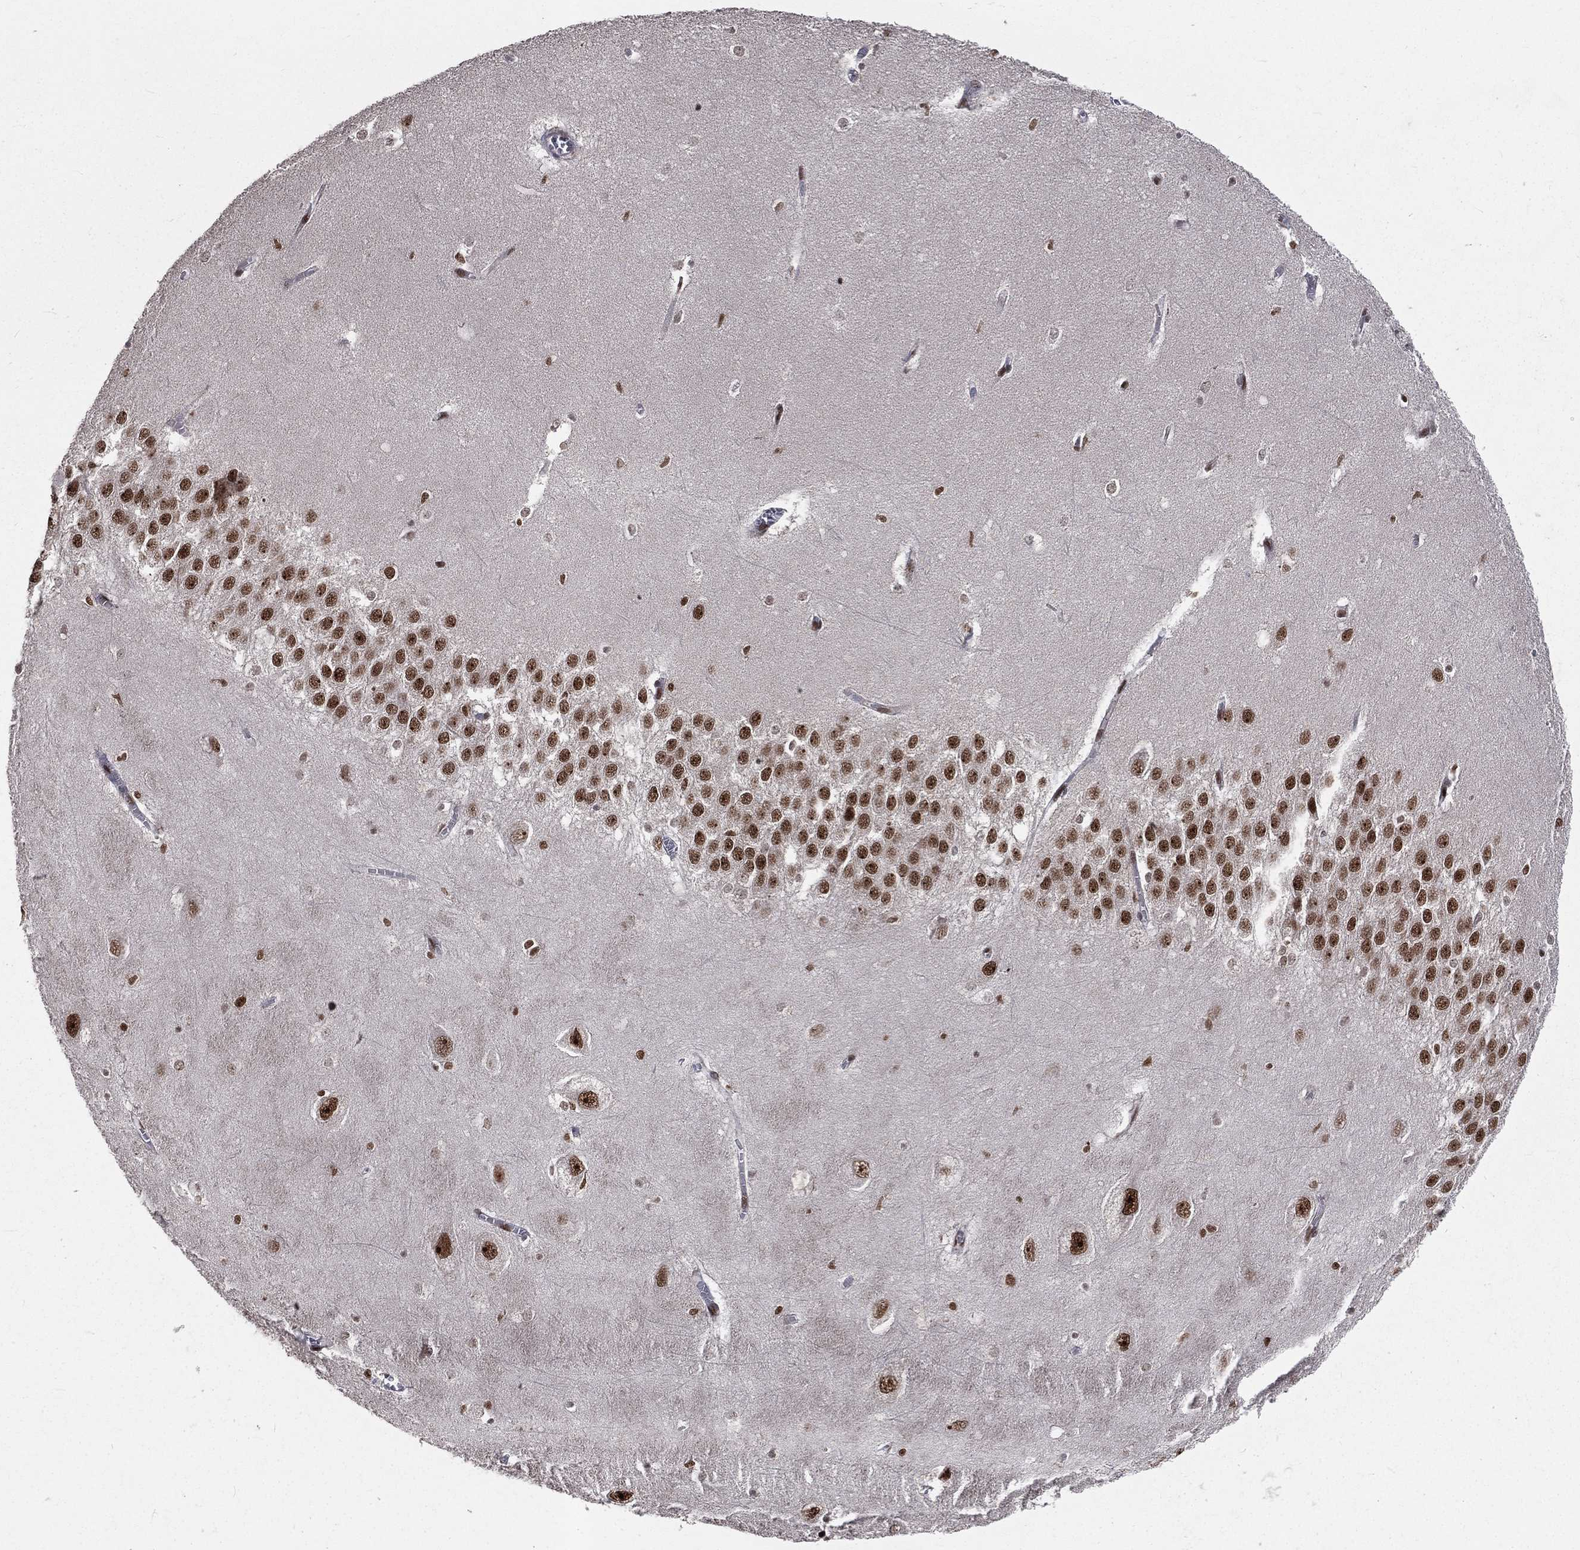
{"staining": {"intensity": "strong", "quantity": ">75%", "location": "nuclear"}, "tissue": "hippocampus", "cell_type": "Glial cells", "image_type": "normal", "snomed": [{"axis": "morphology", "description": "Normal tissue, NOS"}, {"axis": "topography", "description": "Hippocampus"}], "caption": "Normal hippocampus was stained to show a protein in brown. There is high levels of strong nuclear expression in approximately >75% of glial cells.", "gene": "POLB", "patient": {"sex": "female", "age": 64}}